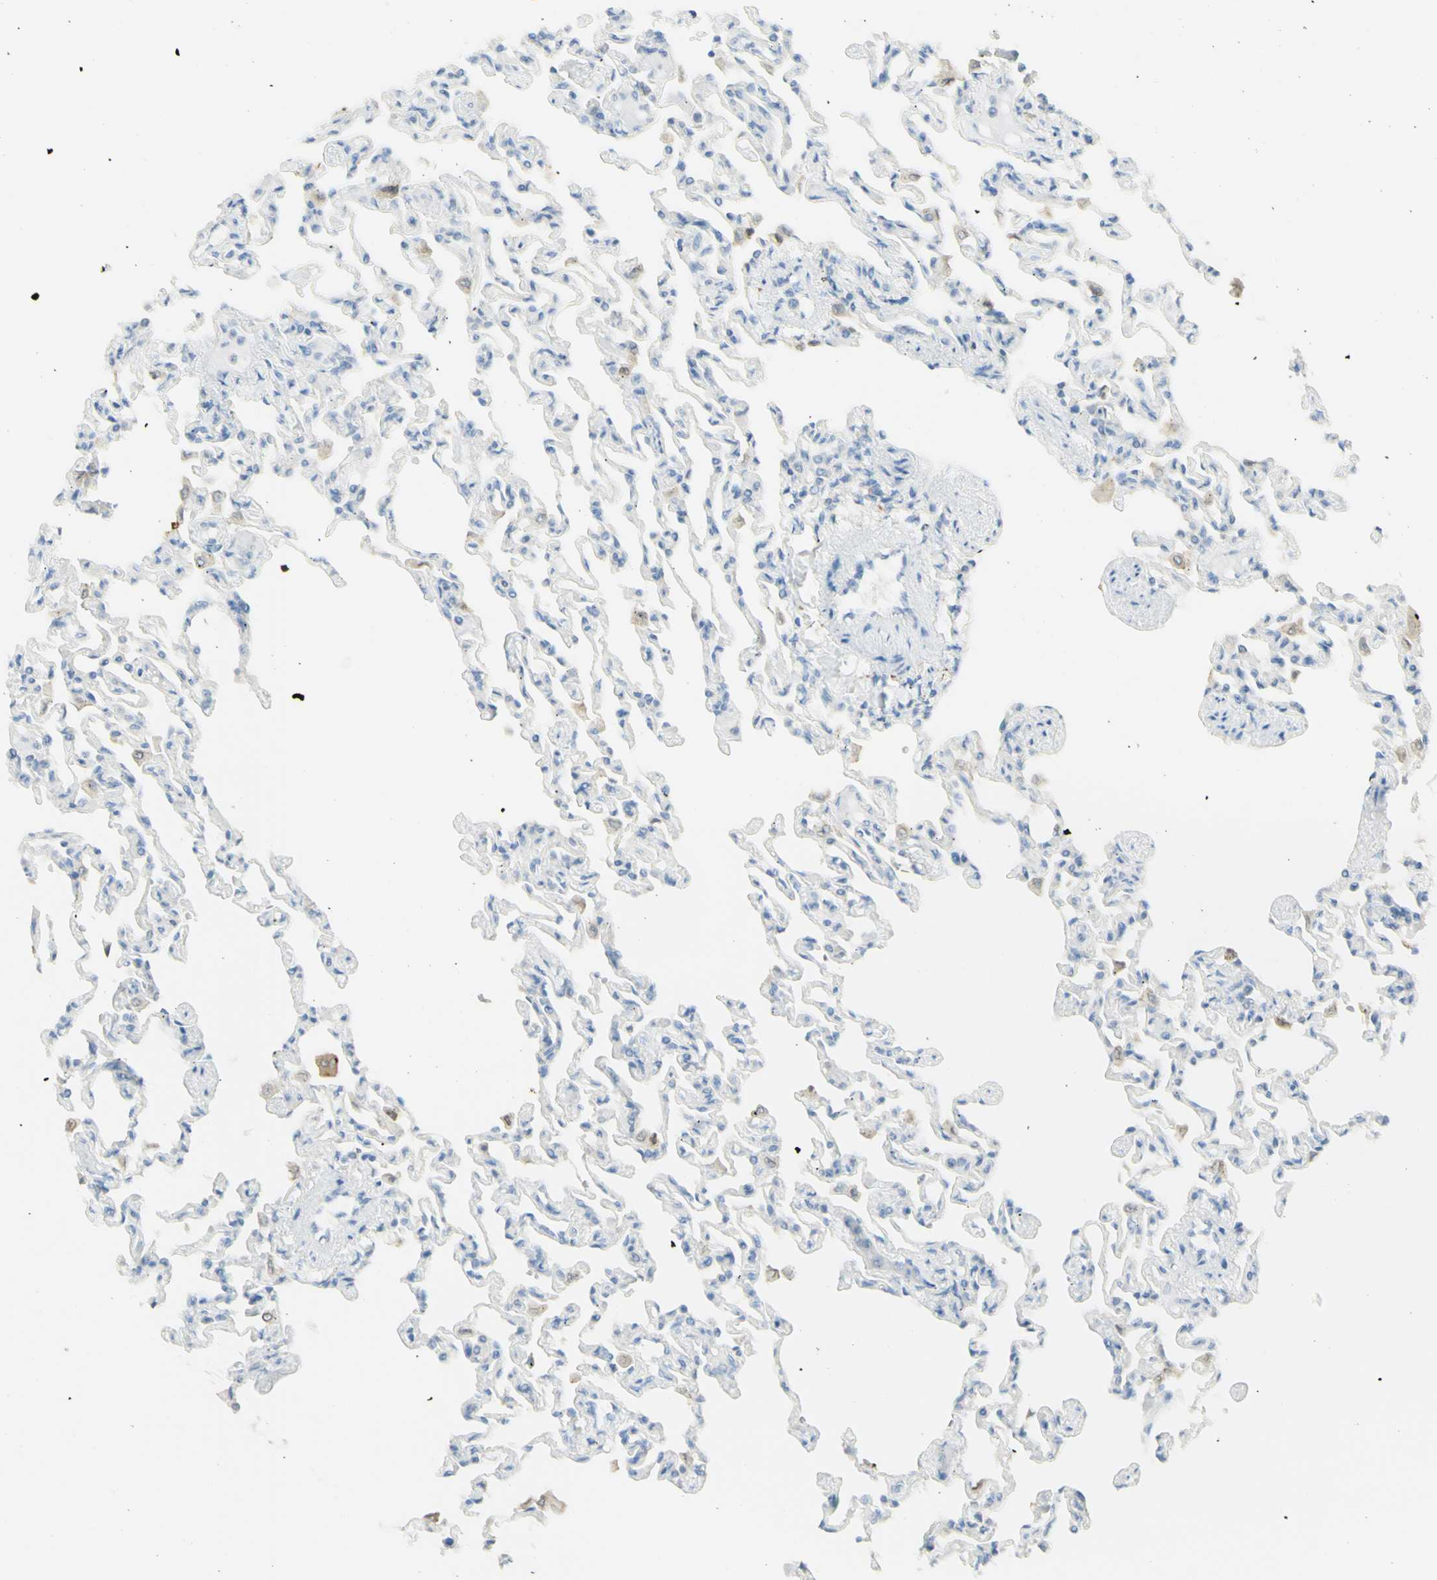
{"staining": {"intensity": "weak", "quantity": "<25%", "location": "cytoplasmic/membranous"}, "tissue": "lung", "cell_type": "Alveolar cells", "image_type": "normal", "snomed": [{"axis": "morphology", "description": "Normal tissue, NOS"}, {"axis": "topography", "description": "Lung"}], "caption": "Immunohistochemical staining of unremarkable lung displays no significant positivity in alveolar cells.", "gene": "TSPAN1", "patient": {"sex": "male", "age": 21}}